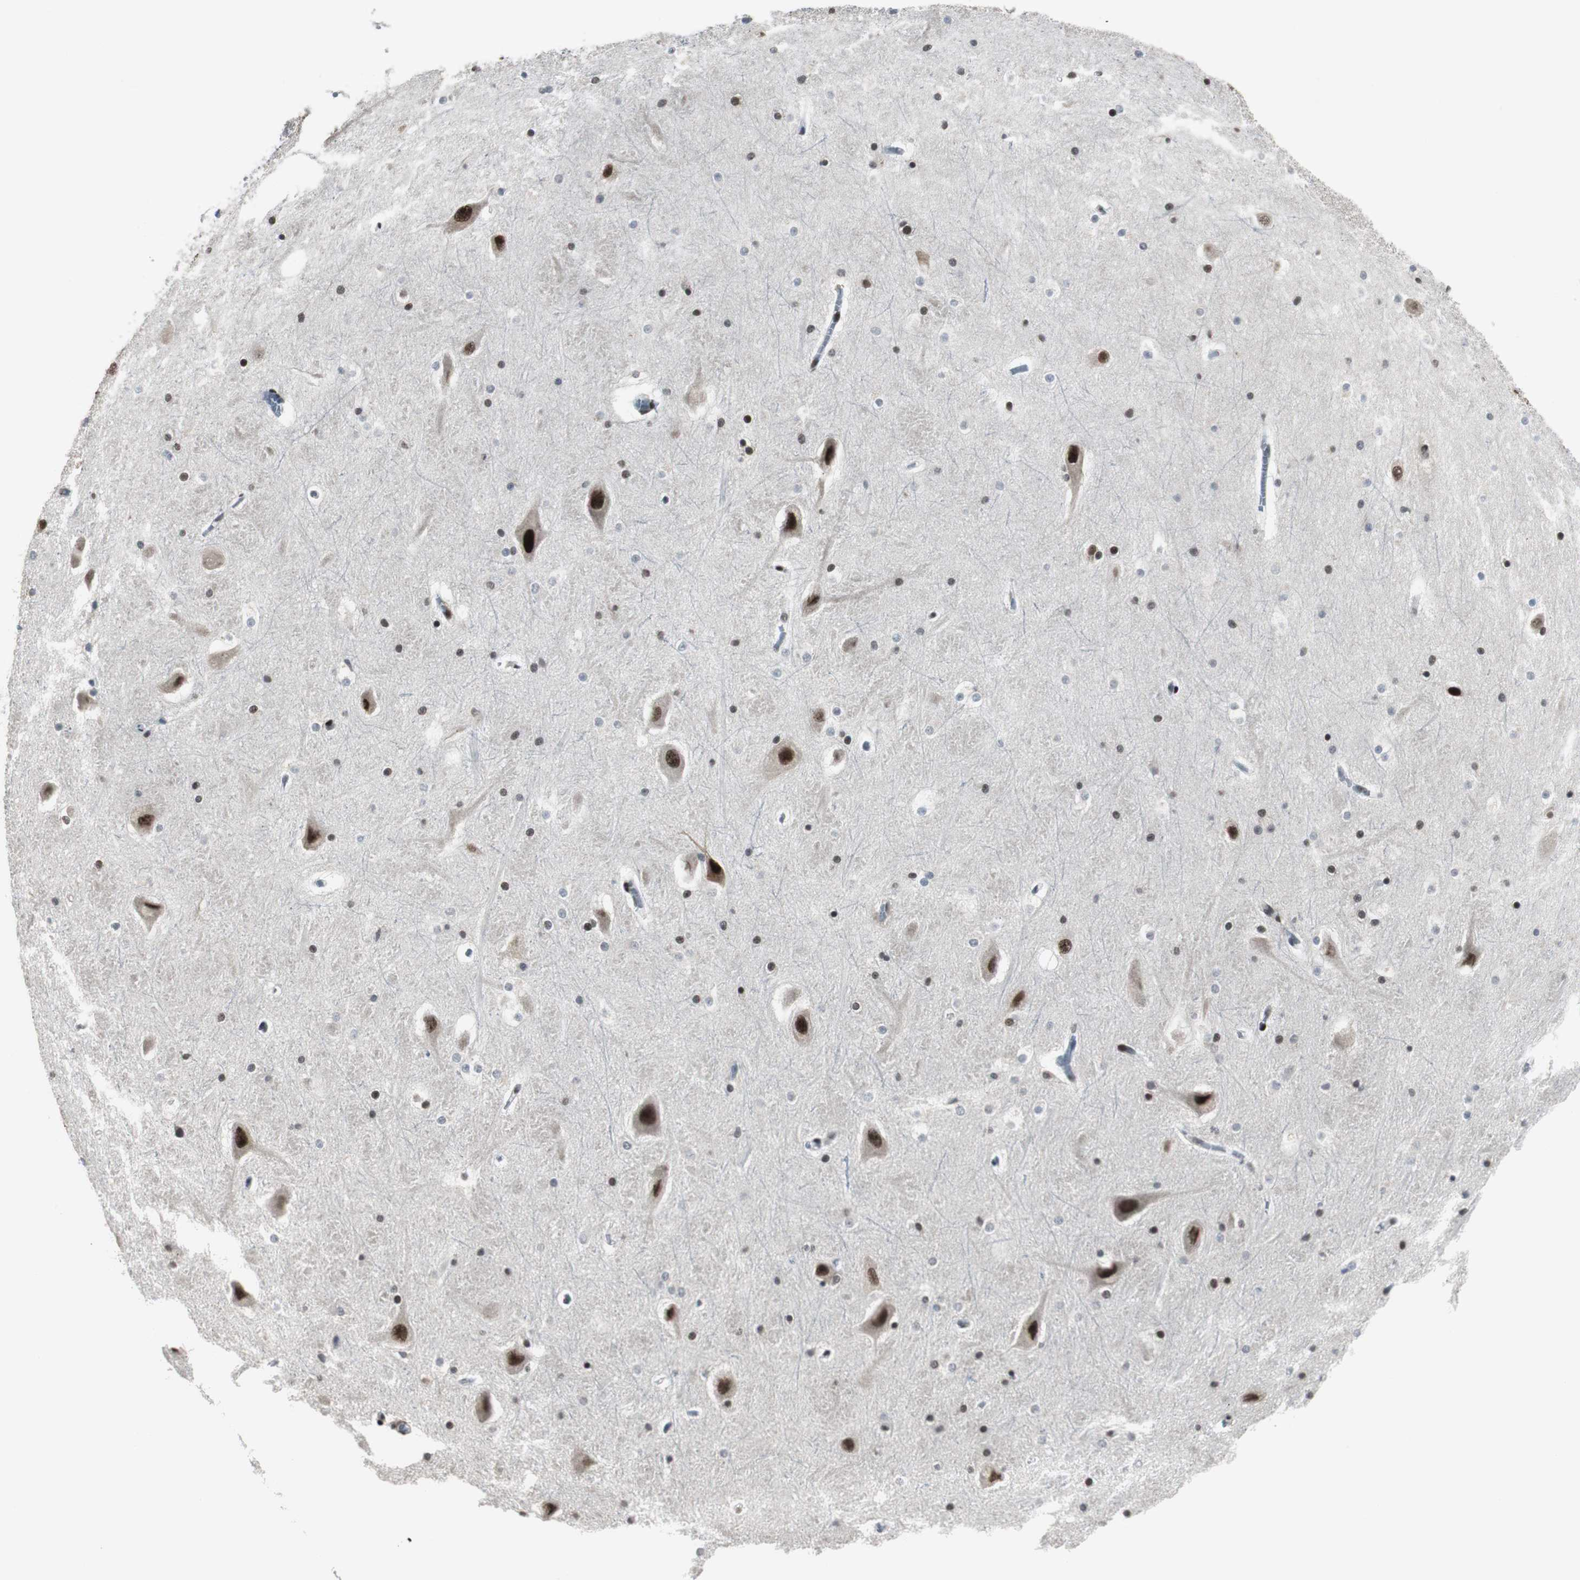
{"staining": {"intensity": "strong", "quantity": "25%-75%", "location": "nuclear"}, "tissue": "hippocampus", "cell_type": "Glial cells", "image_type": "normal", "snomed": [{"axis": "morphology", "description": "Normal tissue, NOS"}, {"axis": "topography", "description": "Hippocampus"}], "caption": "Immunohistochemistry (IHC) (DAB) staining of unremarkable human hippocampus displays strong nuclear protein positivity in approximately 25%-75% of glial cells.", "gene": "CDK9", "patient": {"sex": "male", "age": 45}}